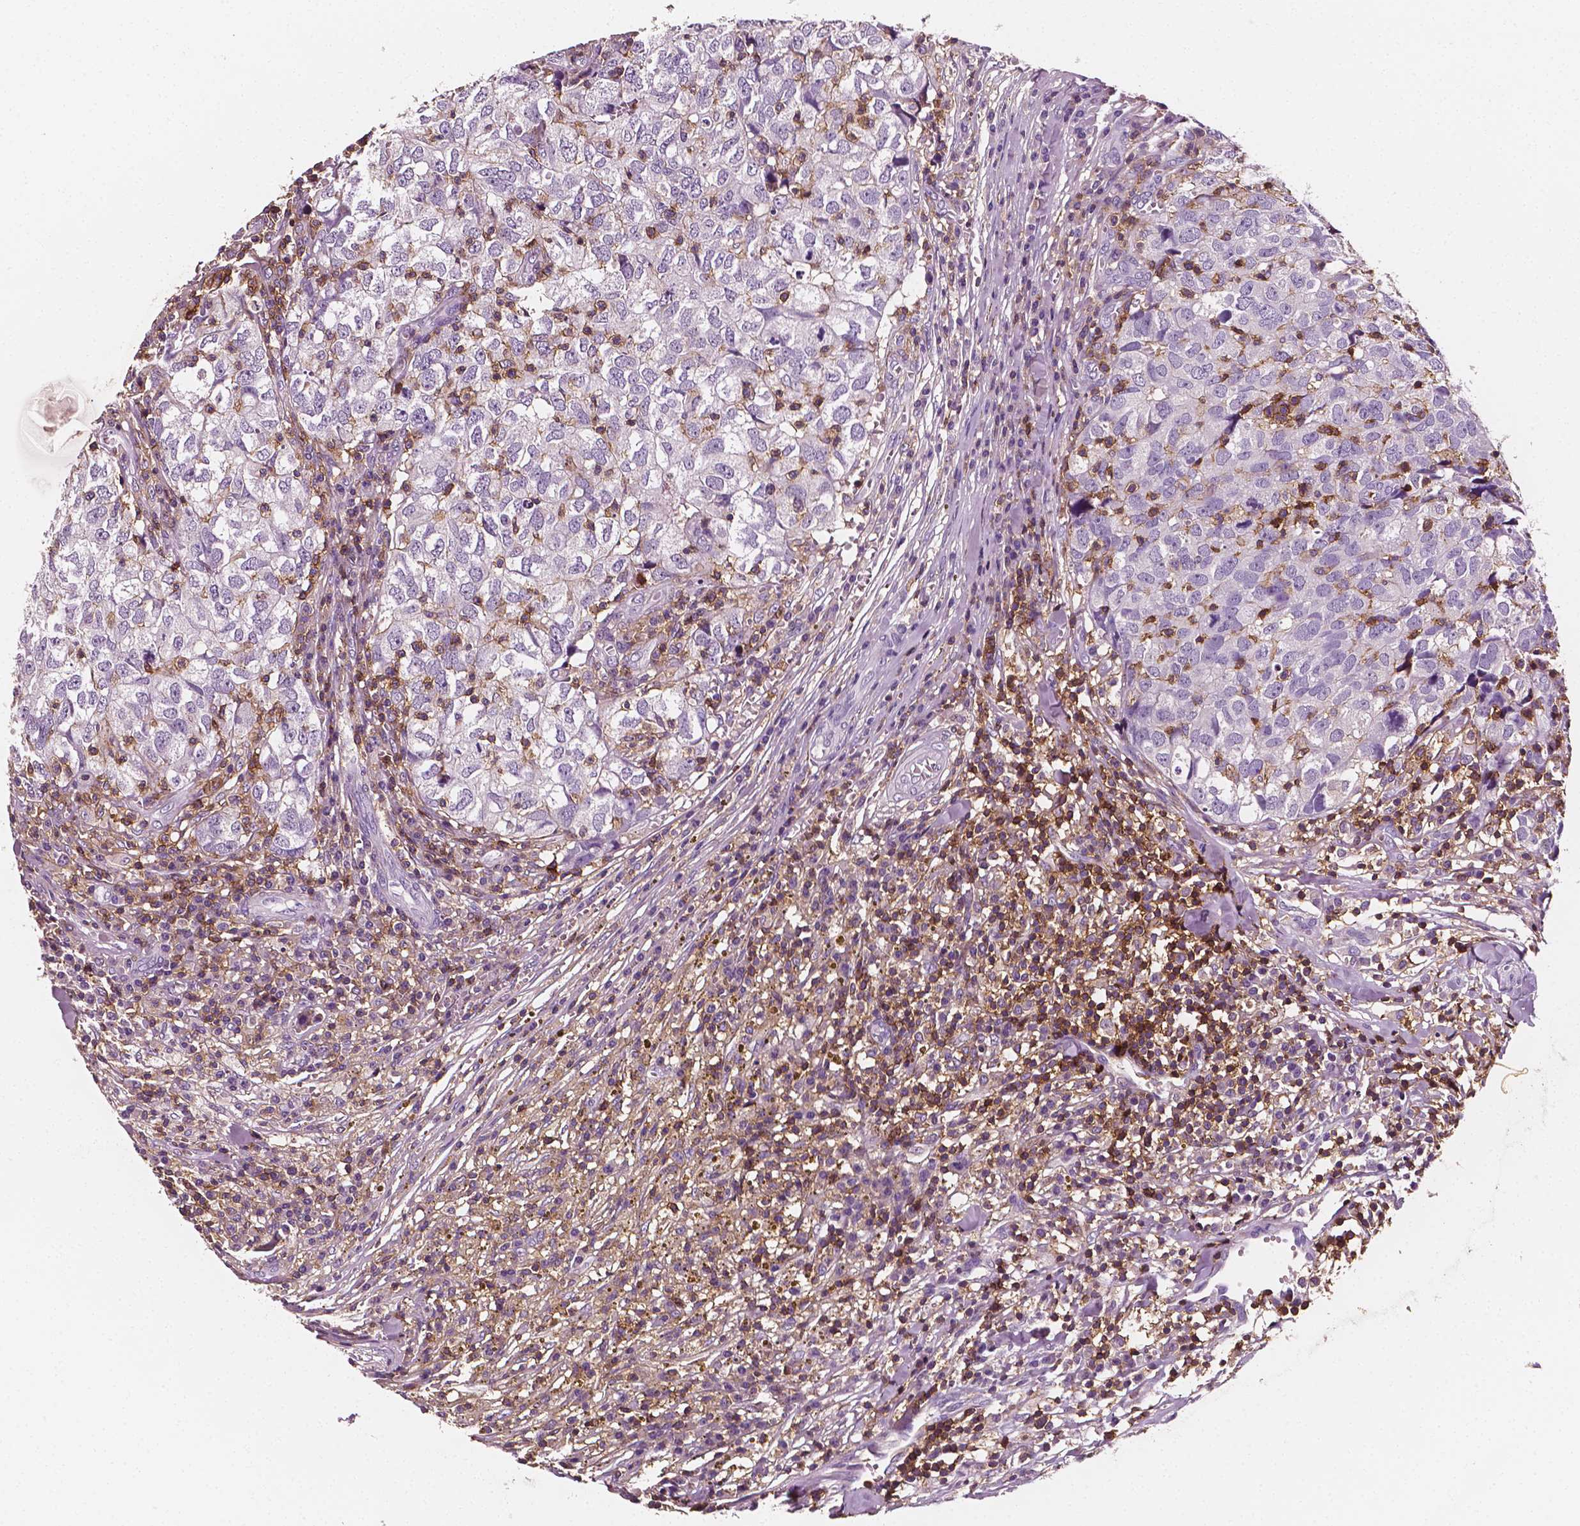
{"staining": {"intensity": "negative", "quantity": "none", "location": "none"}, "tissue": "breast cancer", "cell_type": "Tumor cells", "image_type": "cancer", "snomed": [{"axis": "morphology", "description": "Duct carcinoma"}, {"axis": "topography", "description": "Breast"}], "caption": "A high-resolution image shows immunohistochemistry (IHC) staining of breast cancer, which displays no significant positivity in tumor cells.", "gene": "PTPRC", "patient": {"sex": "female", "age": 30}}